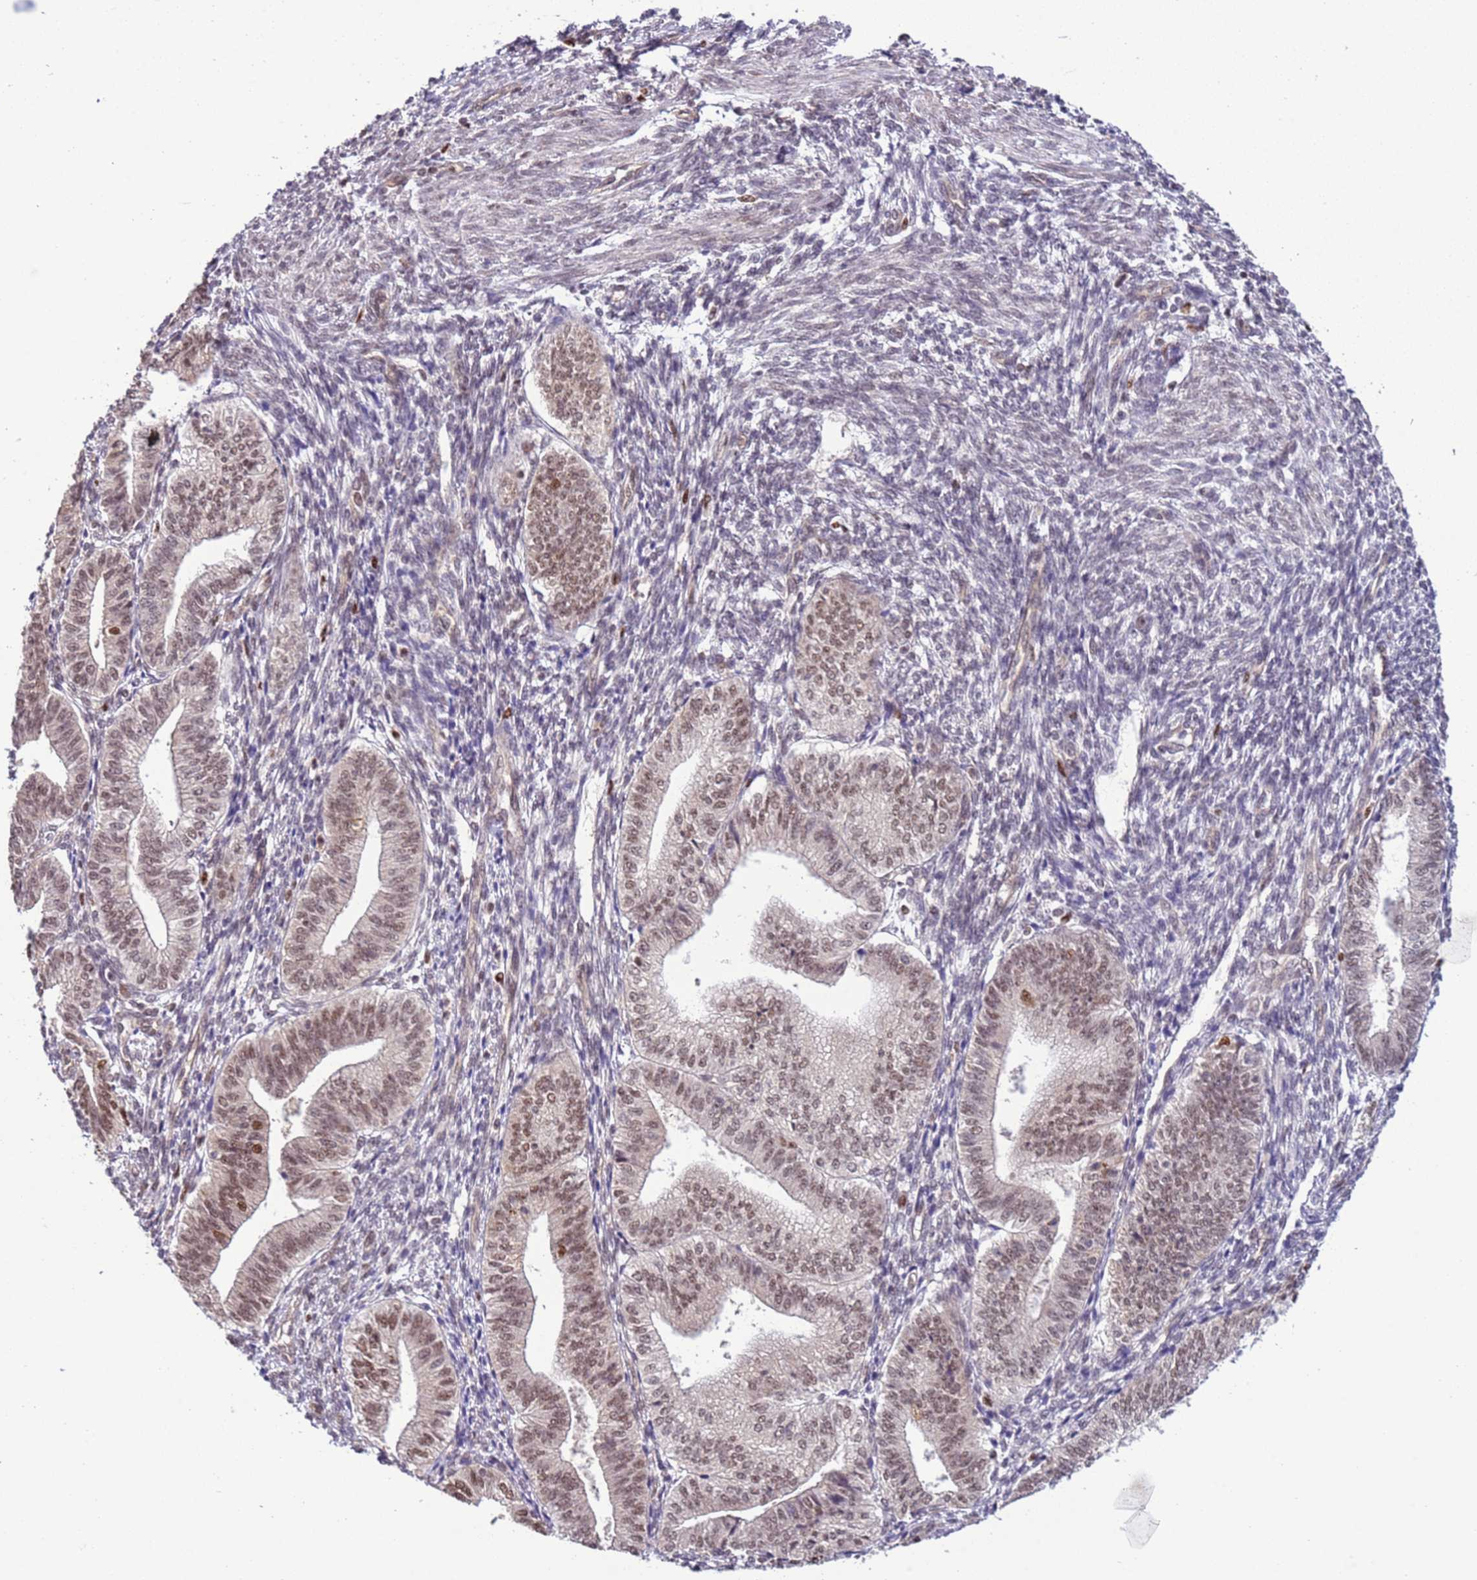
{"staining": {"intensity": "weak", "quantity": "25%-75%", "location": "nuclear"}, "tissue": "endometrium", "cell_type": "Cells in endometrial stroma", "image_type": "normal", "snomed": [{"axis": "morphology", "description": "Normal tissue, NOS"}, {"axis": "topography", "description": "Endometrium"}], "caption": "Protein staining of benign endometrium demonstrates weak nuclear expression in about 25%-75% of cells in endometrial stroma. (DAB = brown stain, brightfield microscopy at high magnification).", "gene": "PRPF6", "patient": {"sex": "female", "age": 34}}